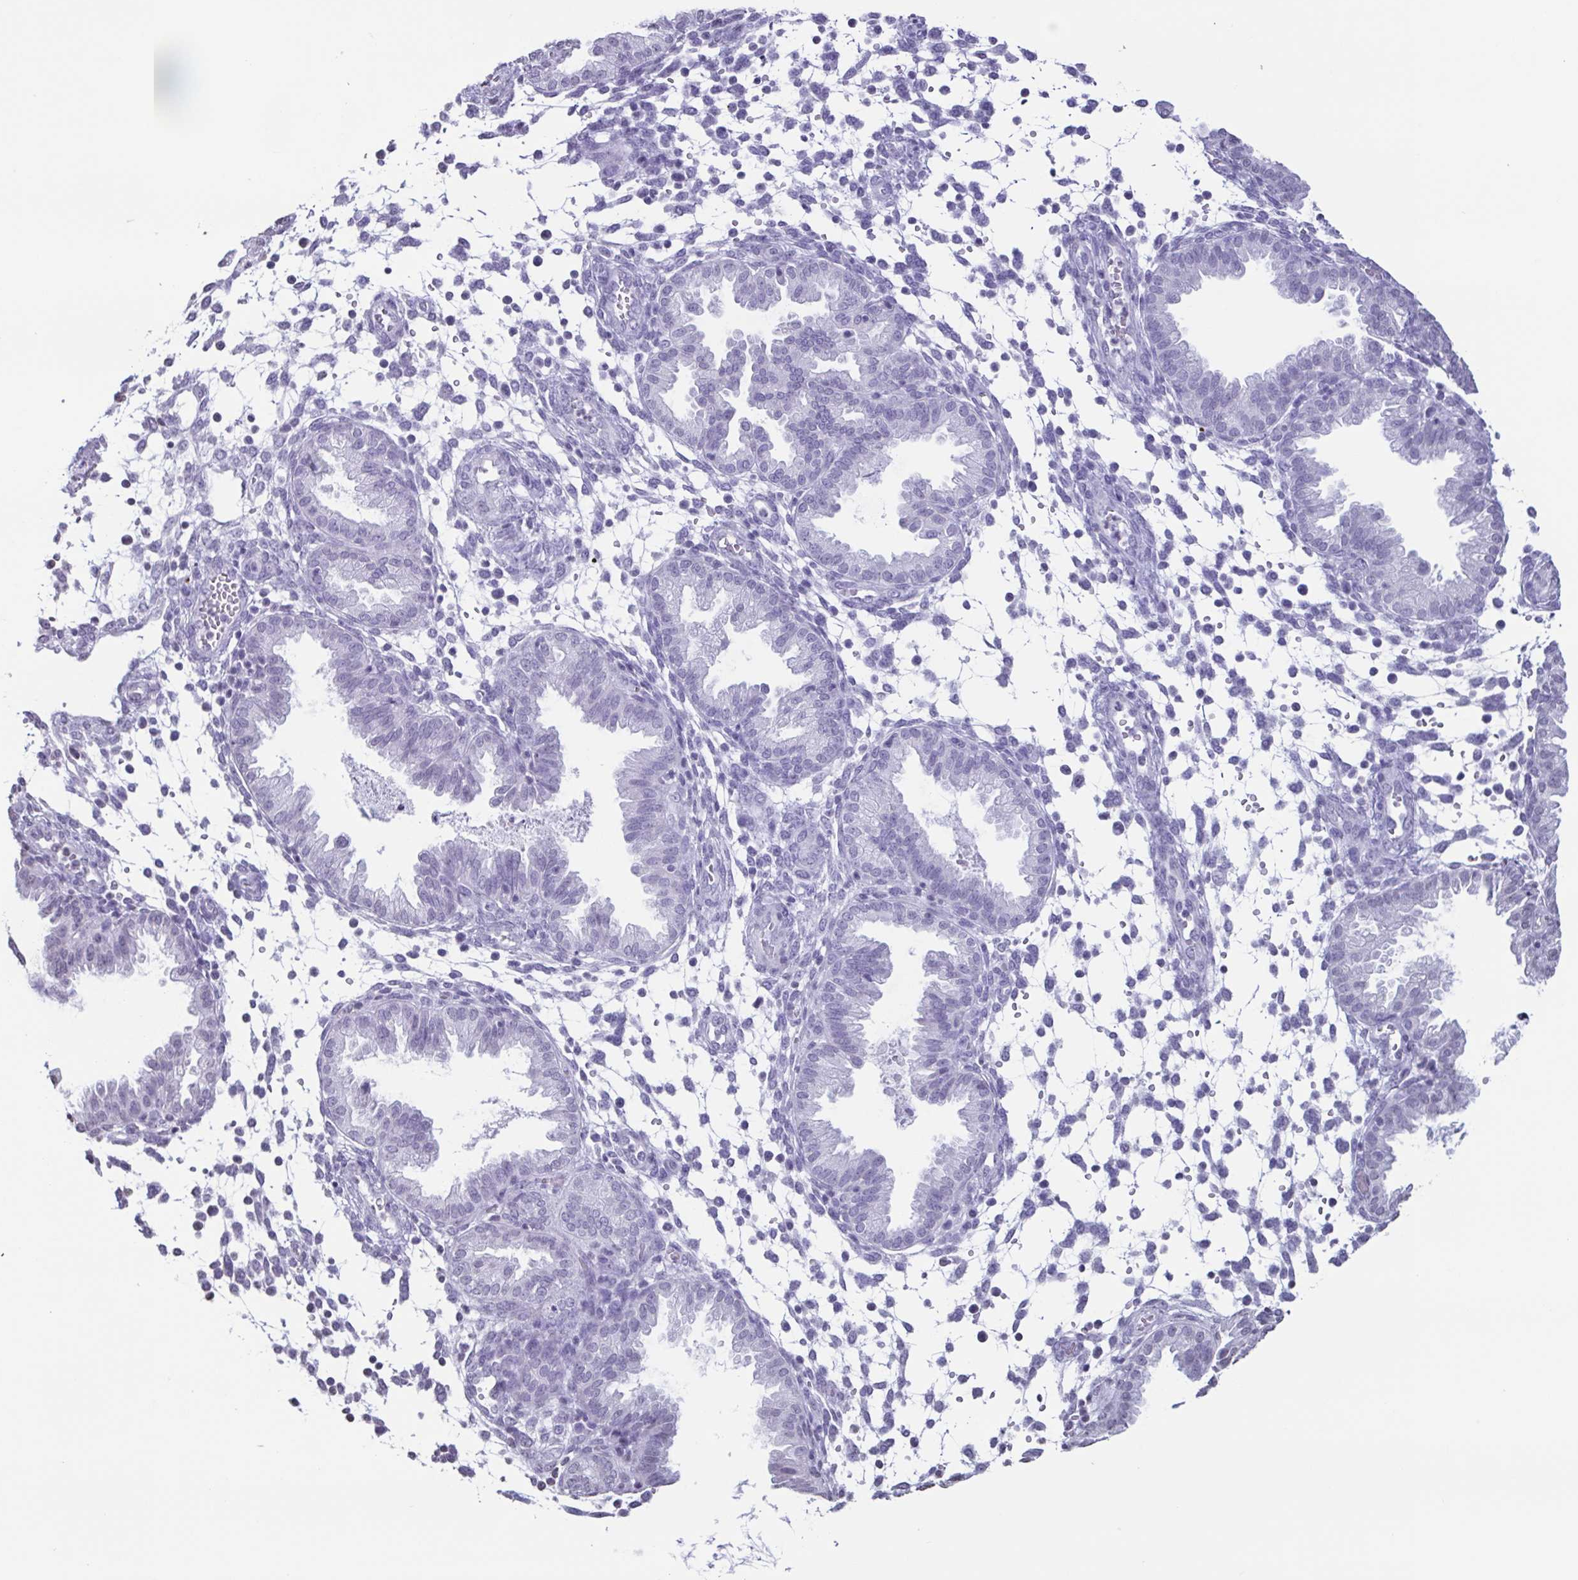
{"staining": {"intensity": "negative", "quantity": "none", "location": "none"}, "tissue": "endometrium", "cell_type": "Cells in endometrial stroma", "image_type": "normal", "snomed": [{"axis": "morphology", "description": "Normal tissue, NOS"}, {"axis": "topography", "description": "Endometrium"}], "caption": "This micrograph is of unremarkable endometrium stained with immunohistochemistry to label a protein in brown with the nuclei are counter-stained blue. There is no expression in cells in endometrial stroma. (DAB (3,3'-diaminobenzidine) immunohistochemistry visualized using brightfield microscopy, high magnification).", "gene": "VCX2", "patient": {"sex": "female", "age": 33}}